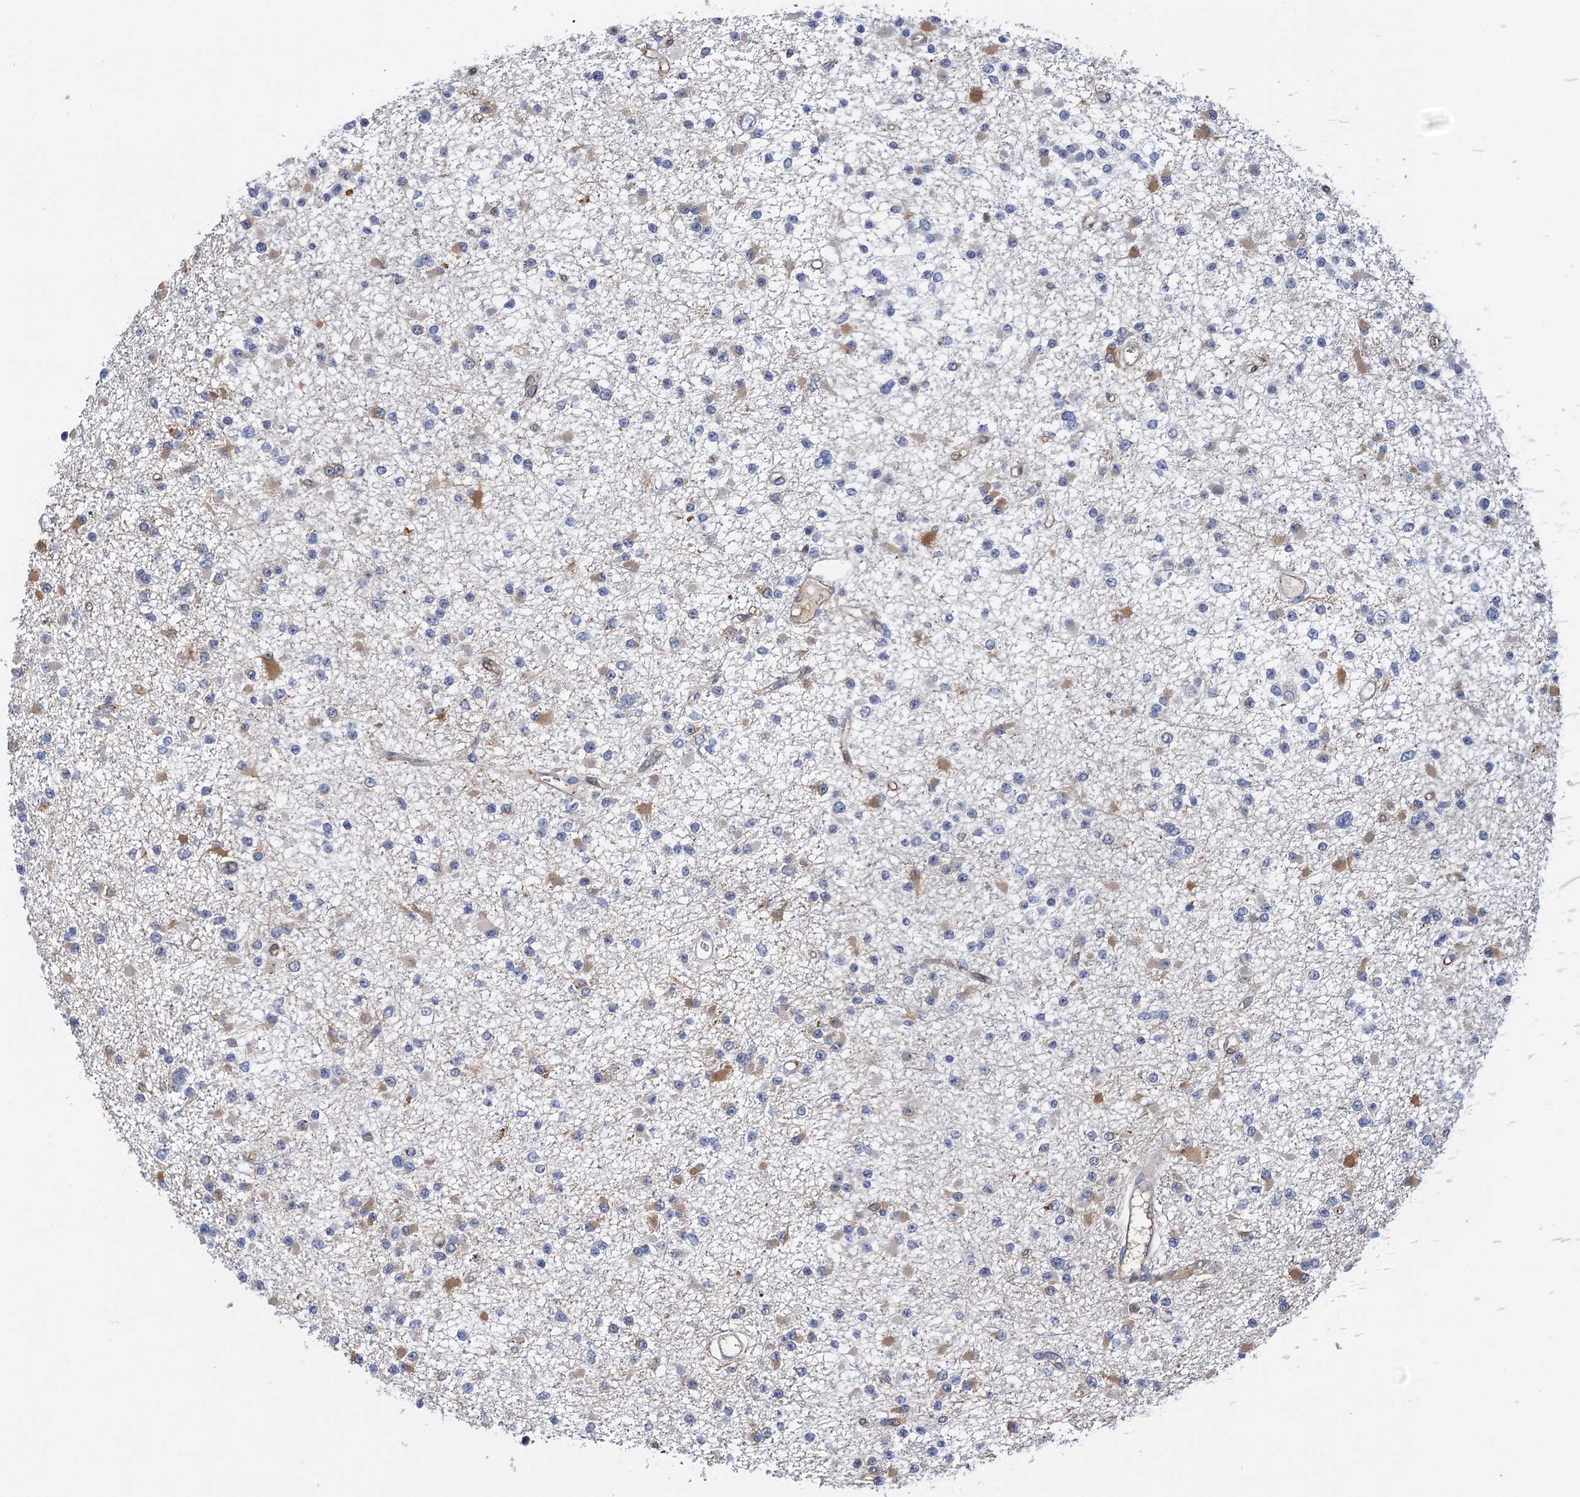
{"staining": {"intensity": "moderate", "quantity": "<25%", "location": "cytoplasmic/membranous"}, "tissue": "glioma", "cell_type": "Tumor cells", "image_type": "cancer", "snomed": [{"axis": "morphology", "description": "Glioma, malignant, Low grade"}, {"axis": "topography", "description": "Brain"}], "caption": "The histopathology image shows a brown stain indicating the presence of a protein in the cytoplasmic/membranous of tumor cells in low-grade glioma (malignant).", "gene": "TMEM39B", "patient": {"sex": "female", "age": 22}}